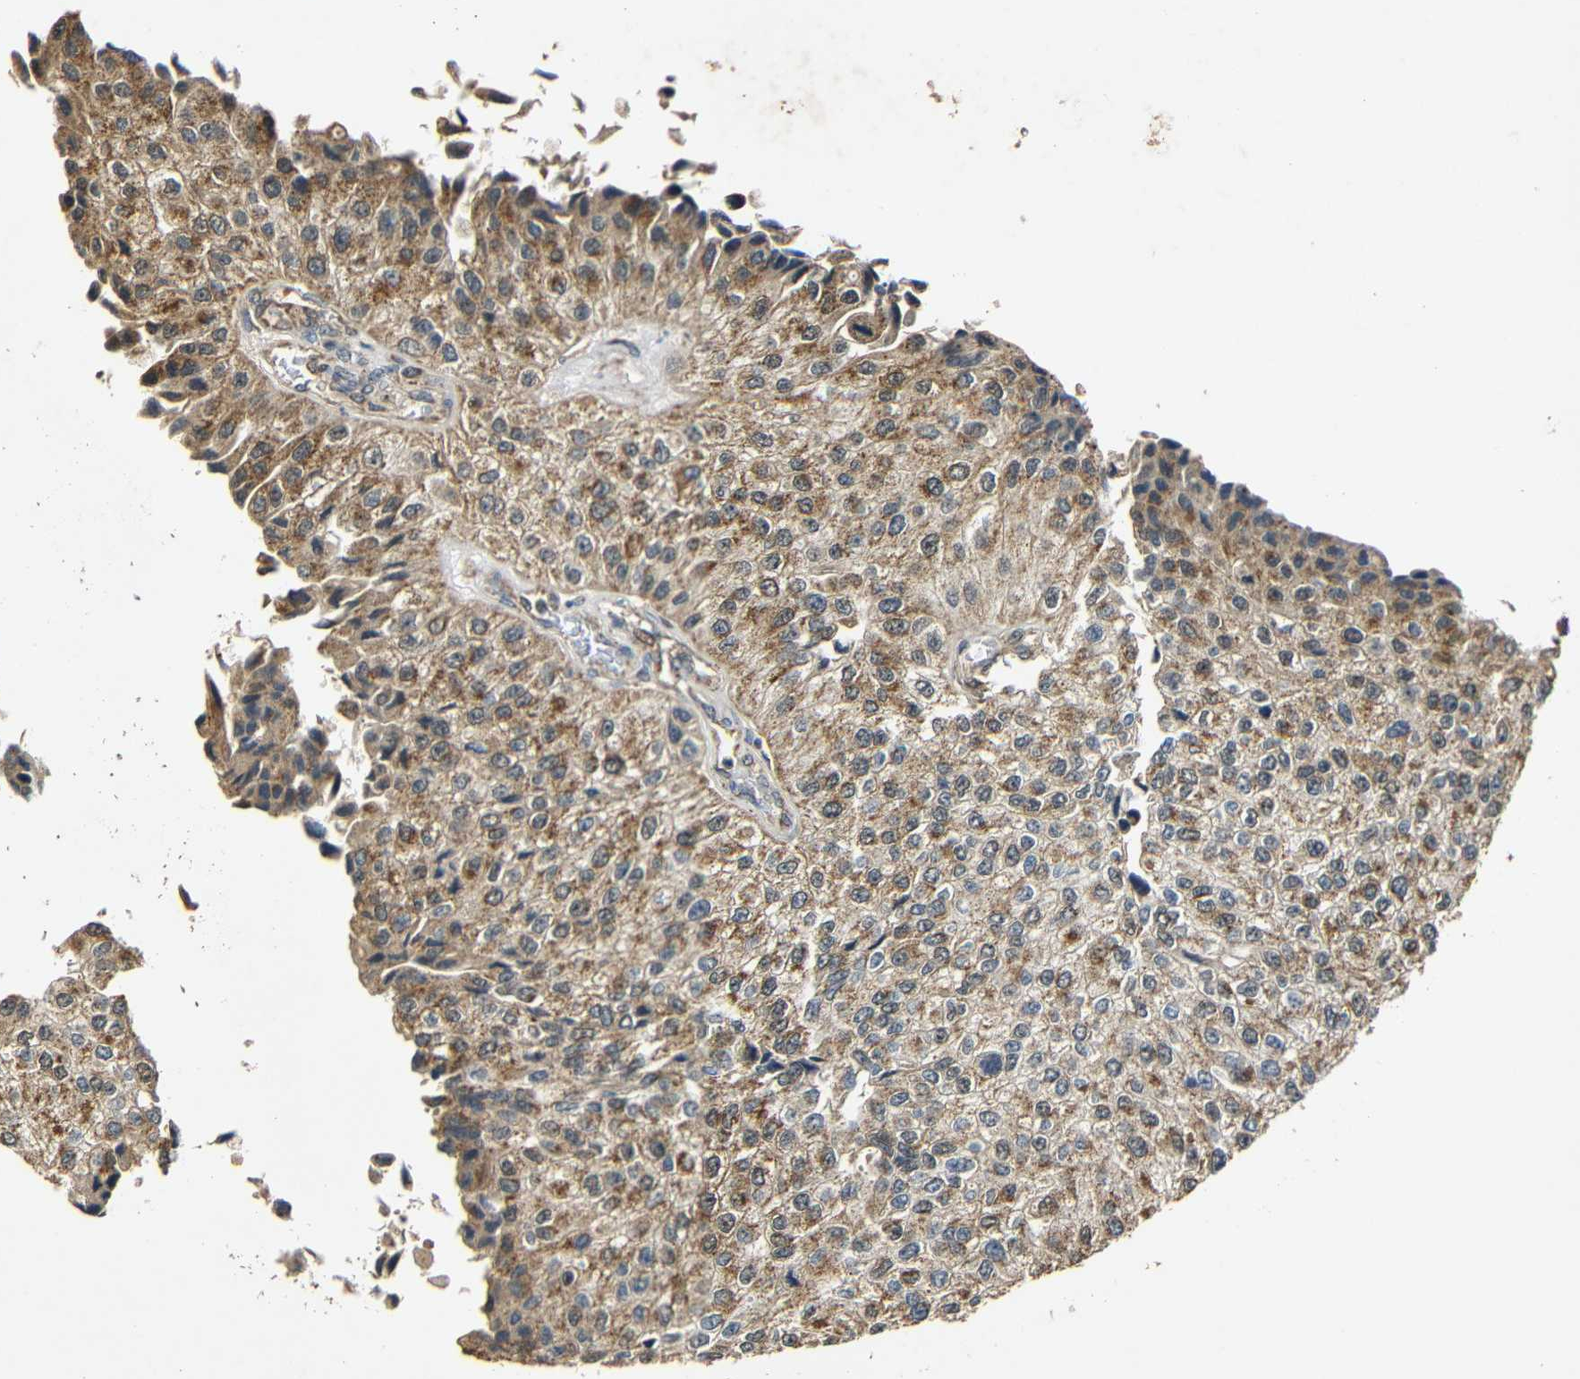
{"staining": {"intensity": "moderate", "quantity": ">75%", "location": "cytoplasmic/membranous"}, "tissue": "urothelial cancer", "cell_type": "Tumor cells", "image_type": "cancer", "snomed": [{"axis": "morphology", "description": "Urothelial carcinoma, High grade"}, {"axis": "topography", "description": "Kidney"}, {"axis": "topography", "description": "Urinary bladder"}], "caption": "Immunohistochemistry (DAB) staining of urothelial carcinoma (high-grade) demonstrates moderate cytoplasmic/membranous protein positivity in about >75% of tumor cells.", "gene": "KAZALD1", "patient": {"sex": "male", "age": 77}}